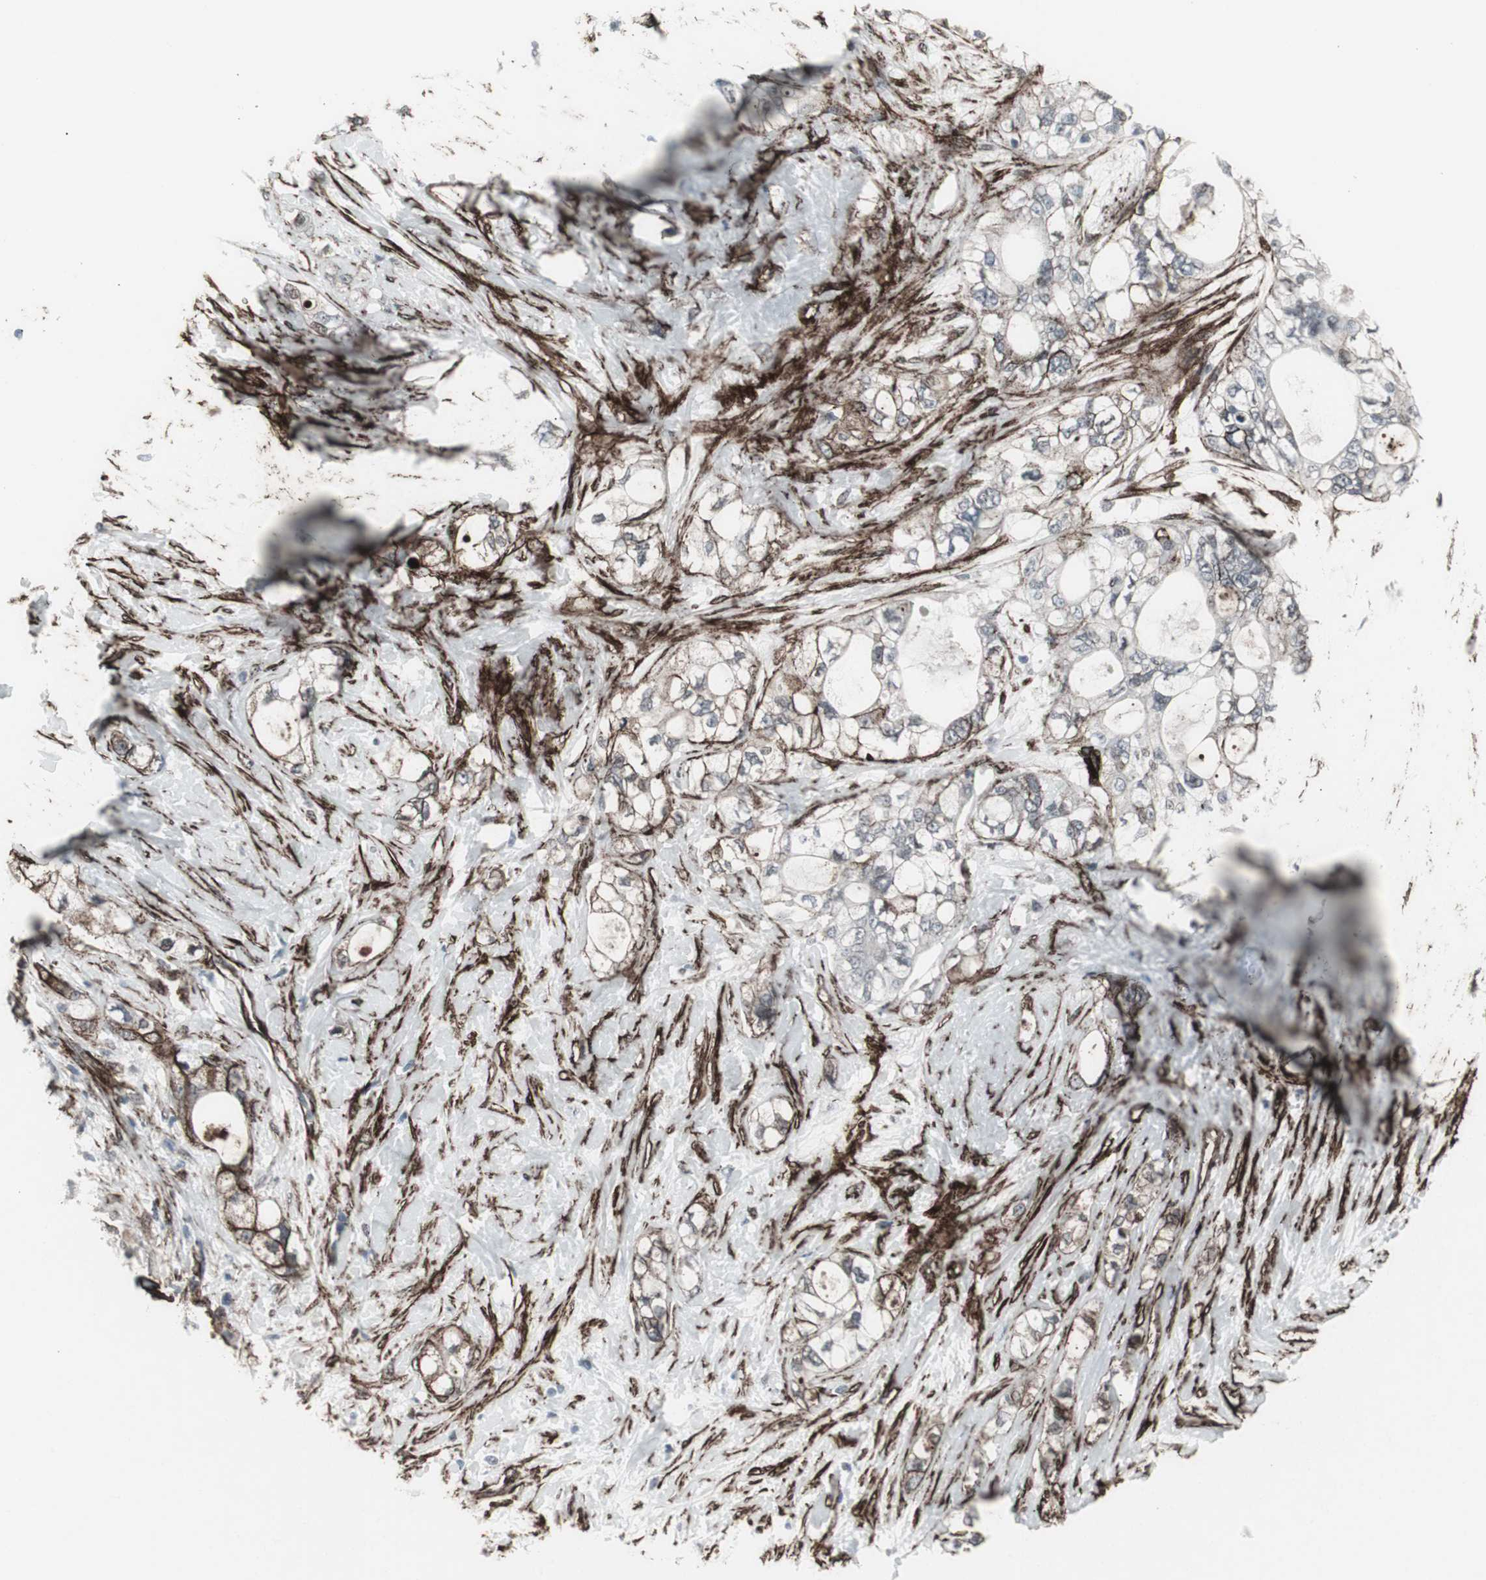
{"staining": {"intensity": "weak", "quantity": "<25%", "location": "cytoplasmic/membranous"}, "tissue": "pancreatic cancer", "cell_type": "Tumor cells", "image_type": "cancer", "snomed": [{"axis": "morphology", "description": "Adenocarcinoma, NOS"}, {"axis": "topography", "description": "Pancreas"}], "caption": "Human pancreatic cancer (adenocarcinoma) stained for a protein using IHC displays no staining in tumor cells.", "gene": "PDGFA", "patient": {"sex": "male", "age": 70}}